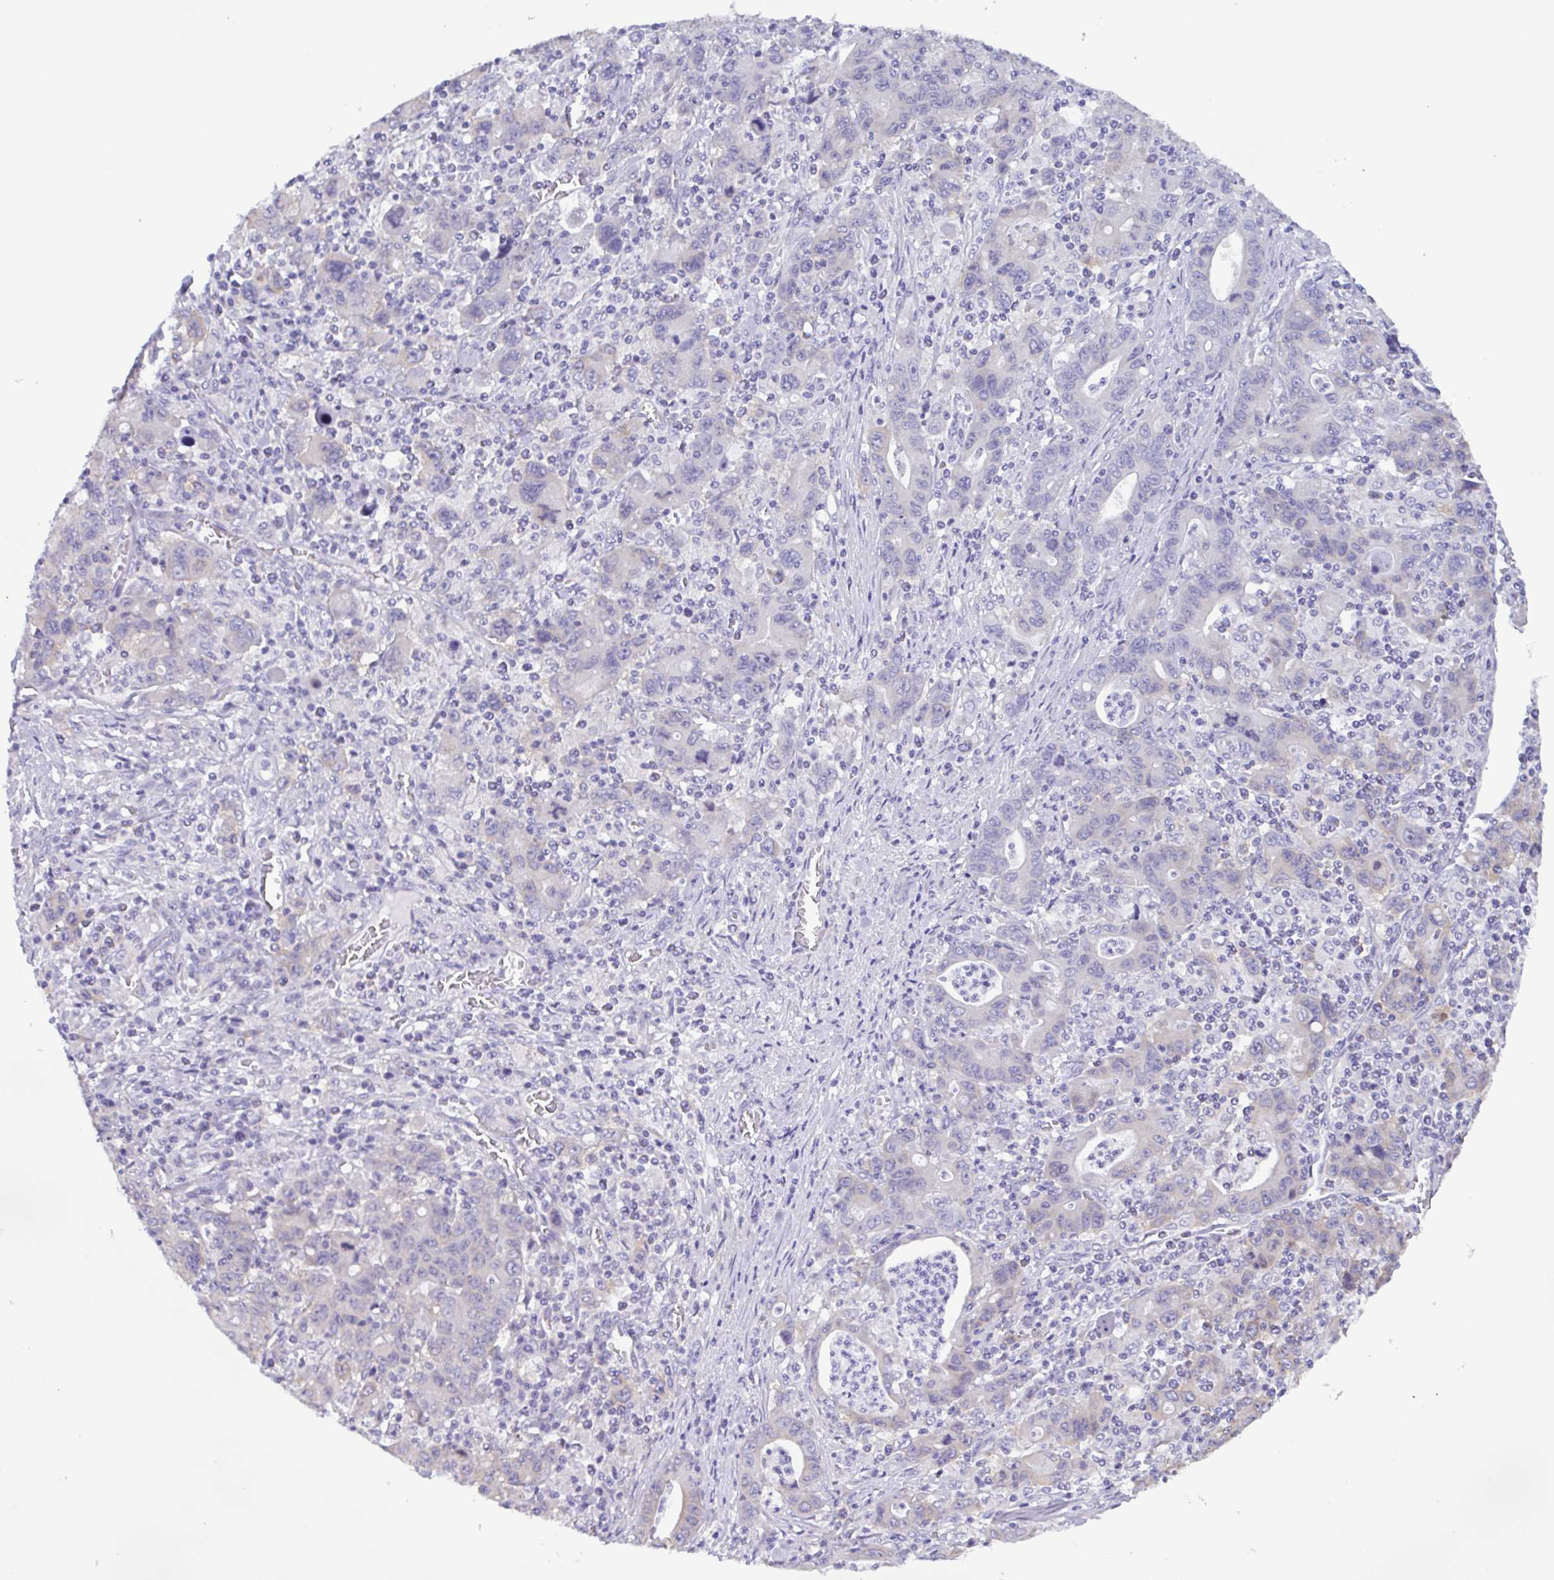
{"staining": {"intensity": "negative", "quantity": "none", "location": "none"}, "tissue": "stomach cancer", "cell_type": "Tumor cells", "image_type": "cancer", "snomed": [{"axis": "morphology", "description": "Adenocarcinoma, NOS"}, {"axis": "topography", "description": "Stomach, upper"}], "caption": "Image shows no significant protein positivity in tumor cells of adenocarcinoma (stomach).", "gene": "TNNI3", "patient": {"sex": "male", "age": 69}}